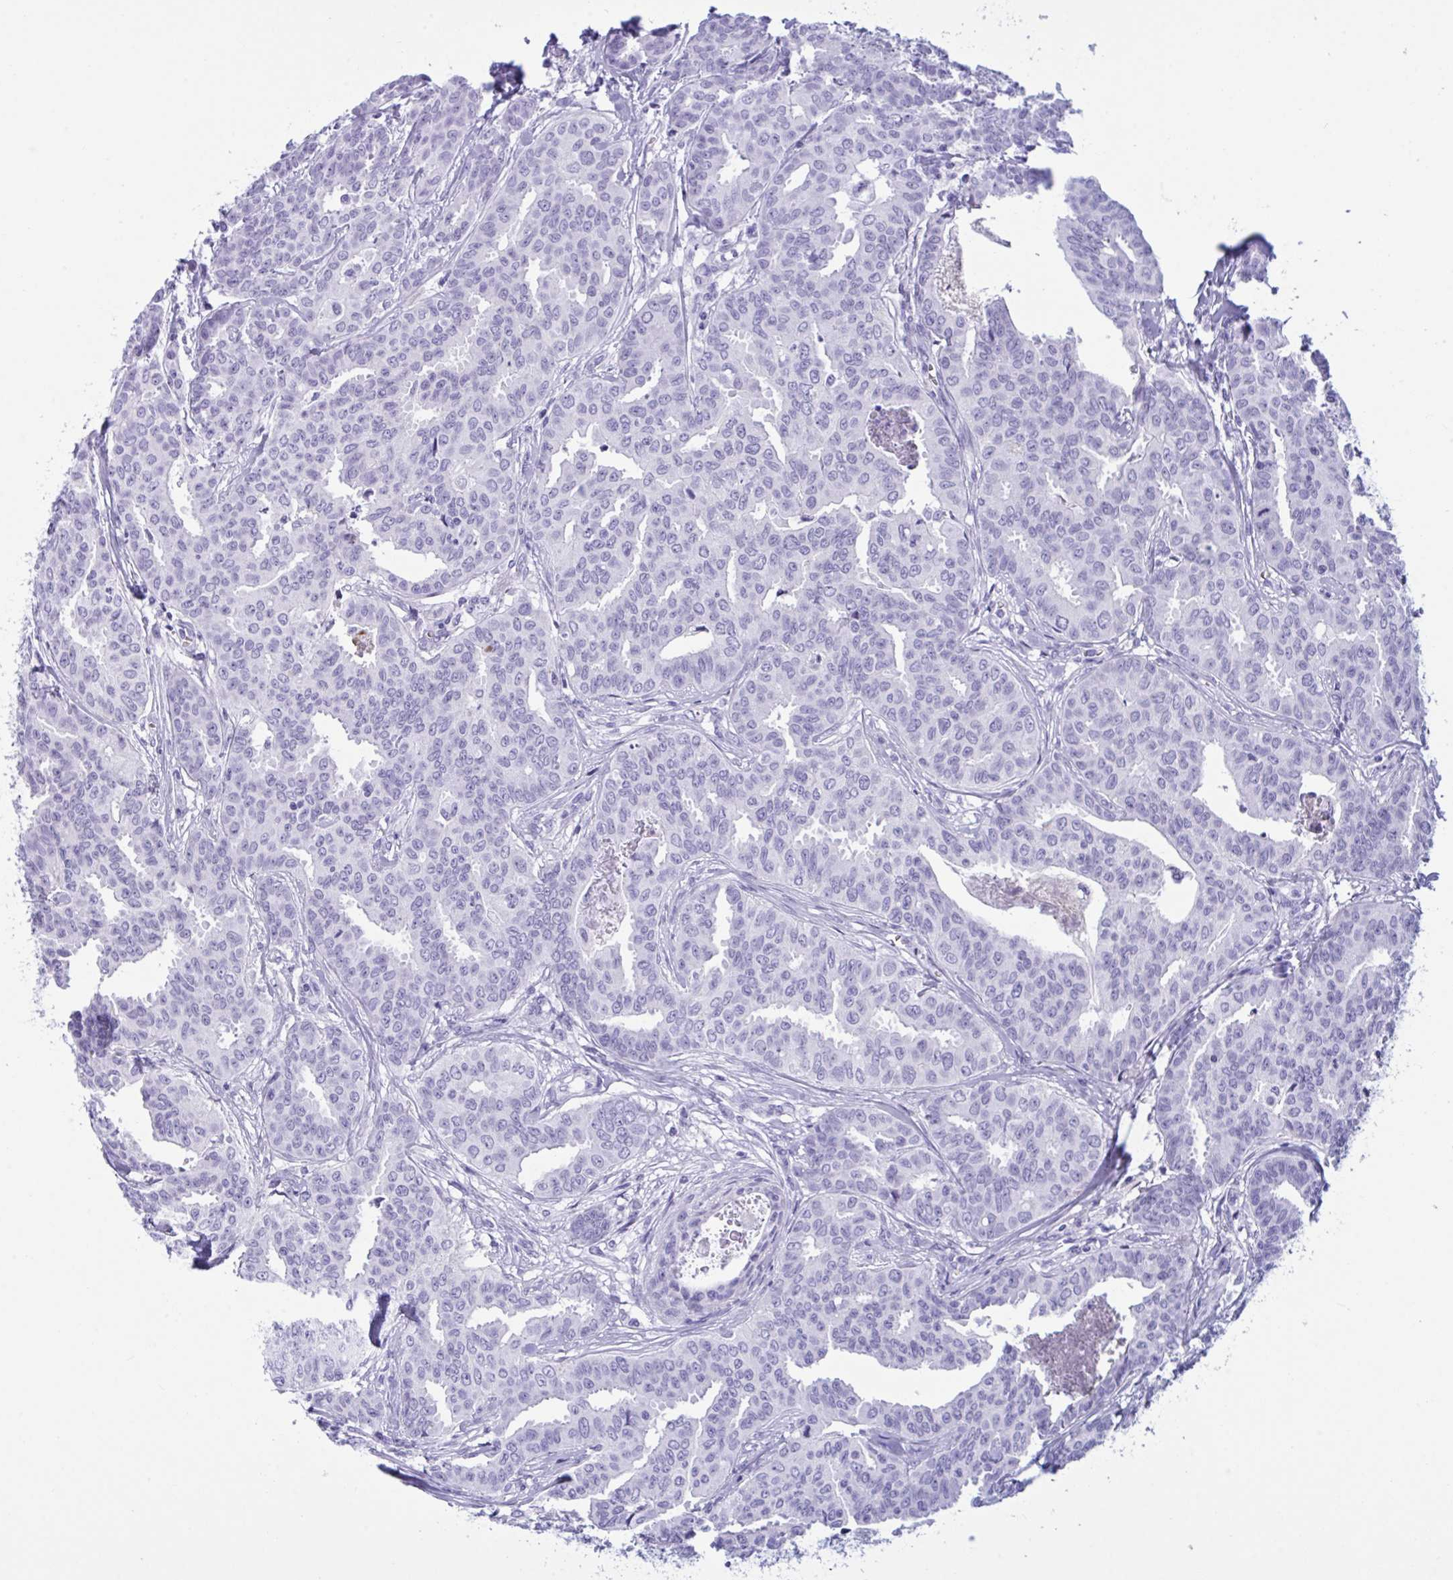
{"staining": {"intensity": "negative", "quantity": "none", "location": "none"}, "tissue": "breast cancer", "cell_type": "Tumor cells", "image_type": "cancer", "snomed": [{"axis": "morphology", "description": "Duct carcinoma"}, {"axis": "topography", "description": "Breast"}], "caption": "The immunohistochemistry (IHC) image has no significant expression in tumor cells of intraductal carcinoma (breast) tissue.", "gene": "SLC2A1", "patient": {"sex": "female", "age": 45}}